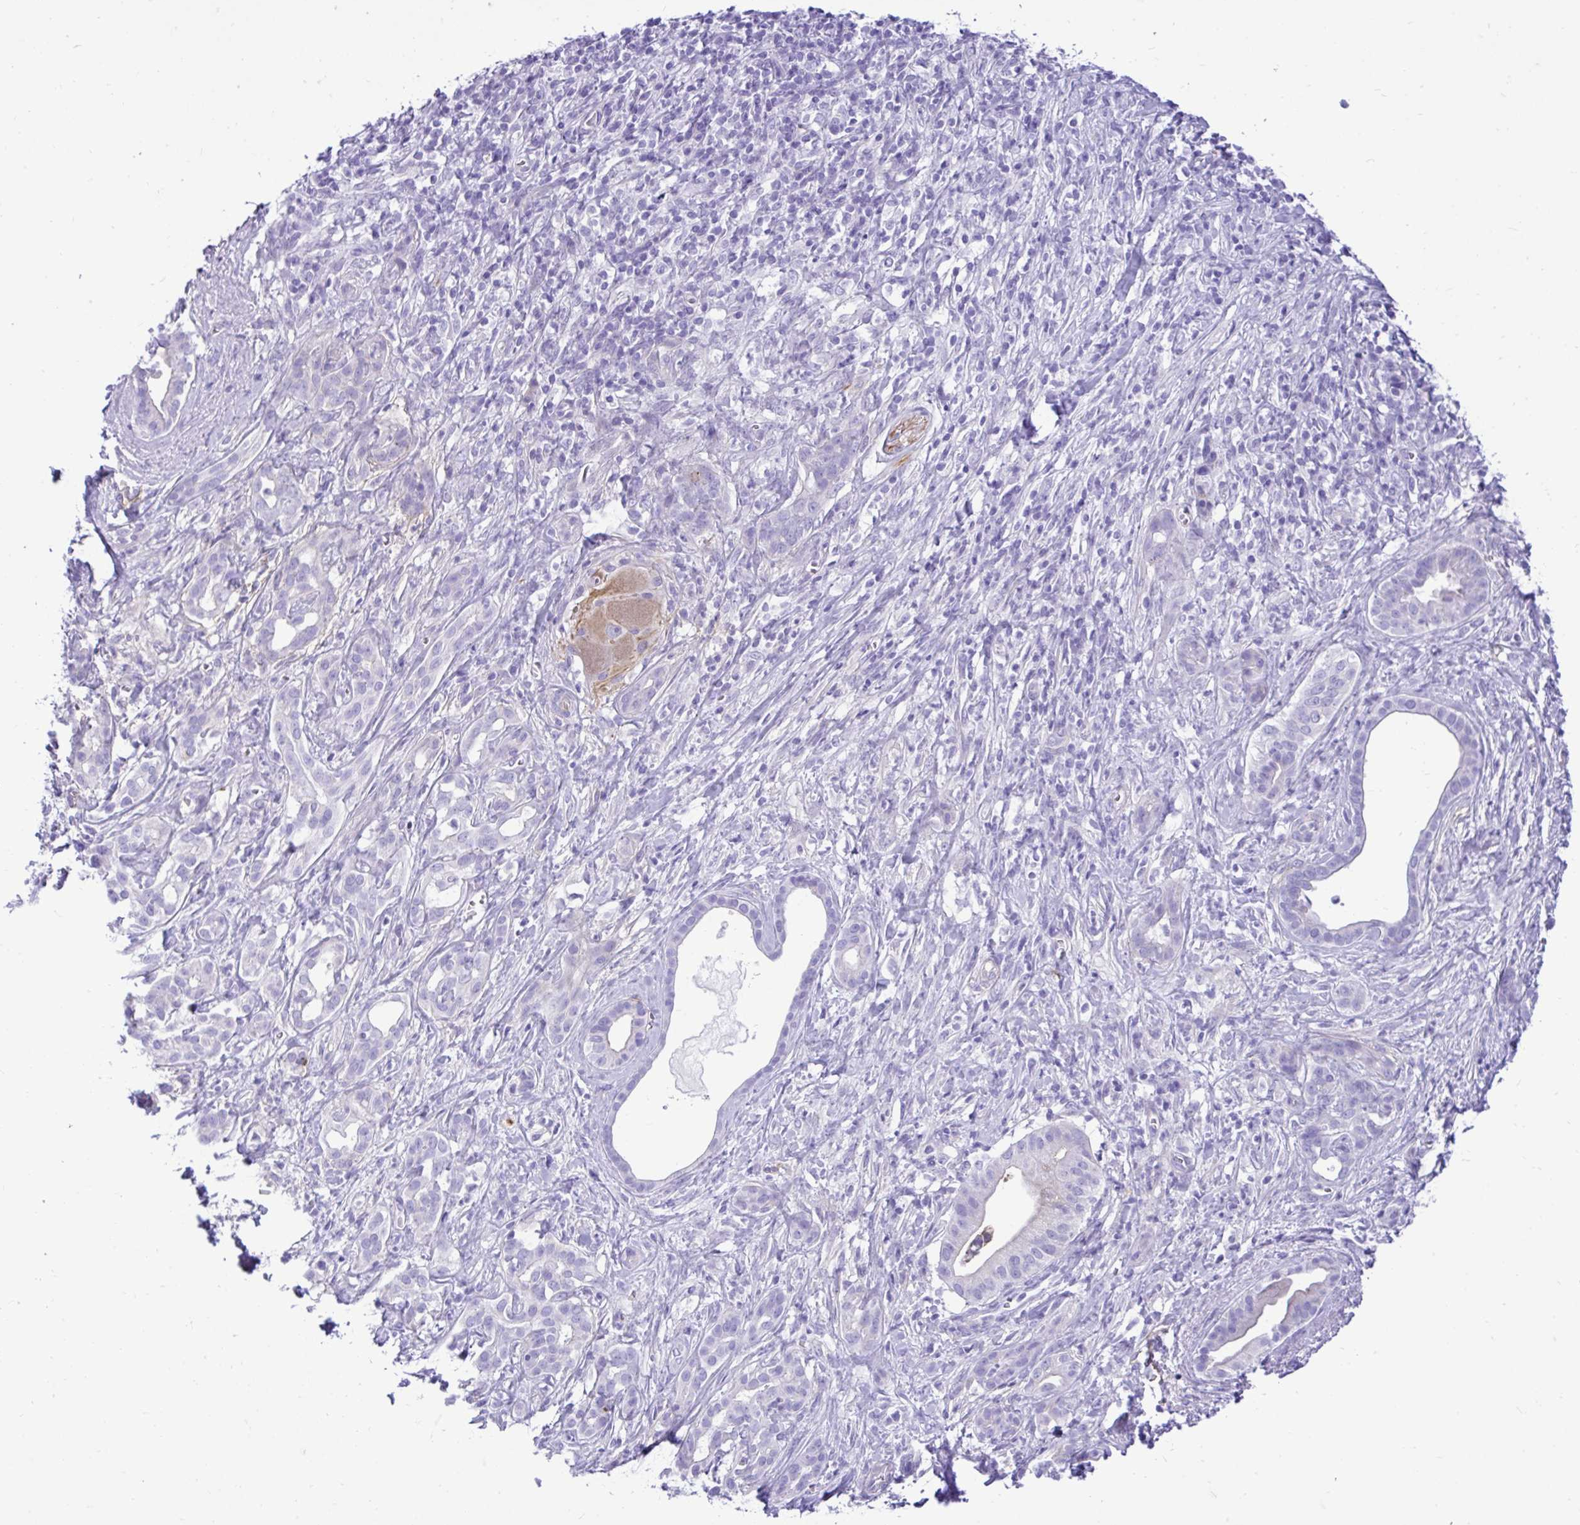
{"staining": {"intensity": "negative", "quantity": "none", "location": "none"}, "tissue": "pancreatic cancer", "cell_type": "Tumor cells", "image_type": "cancer", "snomed": [{"axis": "morphology", "description": "Adenocarcinoma, NOS"}, {"axis": "topography", "description": "Pancreas"}], "caption": "Micrograph shows no significant protein expression in tumor cells of adenocarcinoma (pancreatic). (DAB immunohistochemistry, high magnification).", "gene": "ABCG2", "patient": {"sex": "male", "age": 61}}